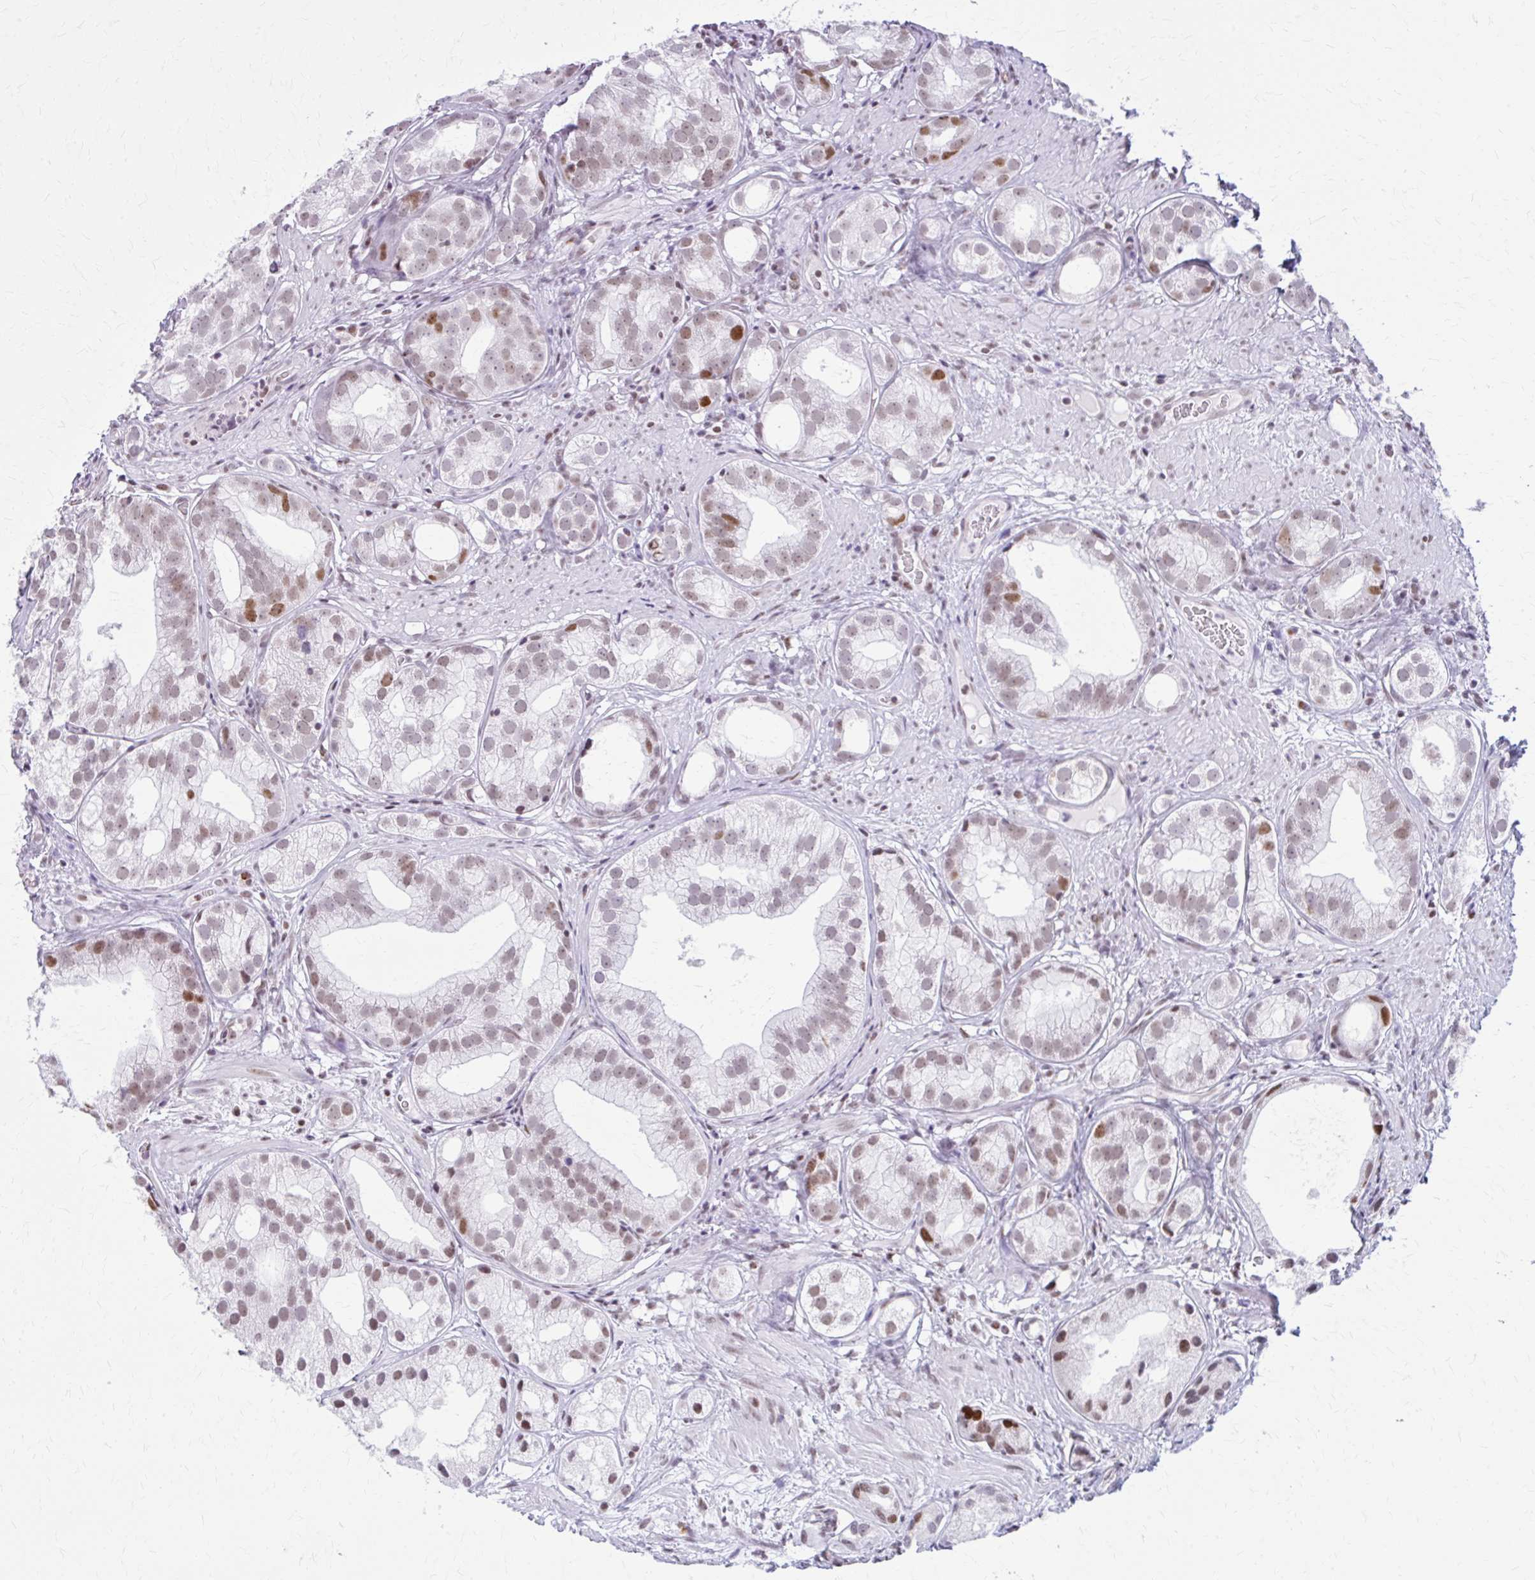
{"staining": {"intensity": "moderate", "quantity": "25%-75%", "location": "nuclear"}, "tissue": "prostate cancer", "cell_type": "Tumor cells", "image_type": "cancer", "snomed": [{"axis": "morphology", "description": "Adenocarcinoma, High grade"}, {"axis": "topography", "description": "Prostate"}], "caption": "This image exhibits IHC staining of human prostate cancer, with medium moderate nuclear staining in about 25%-75% of tumor cells.", "gene": "PABIR1", "patient": {"sex": "male", "age": 82}}